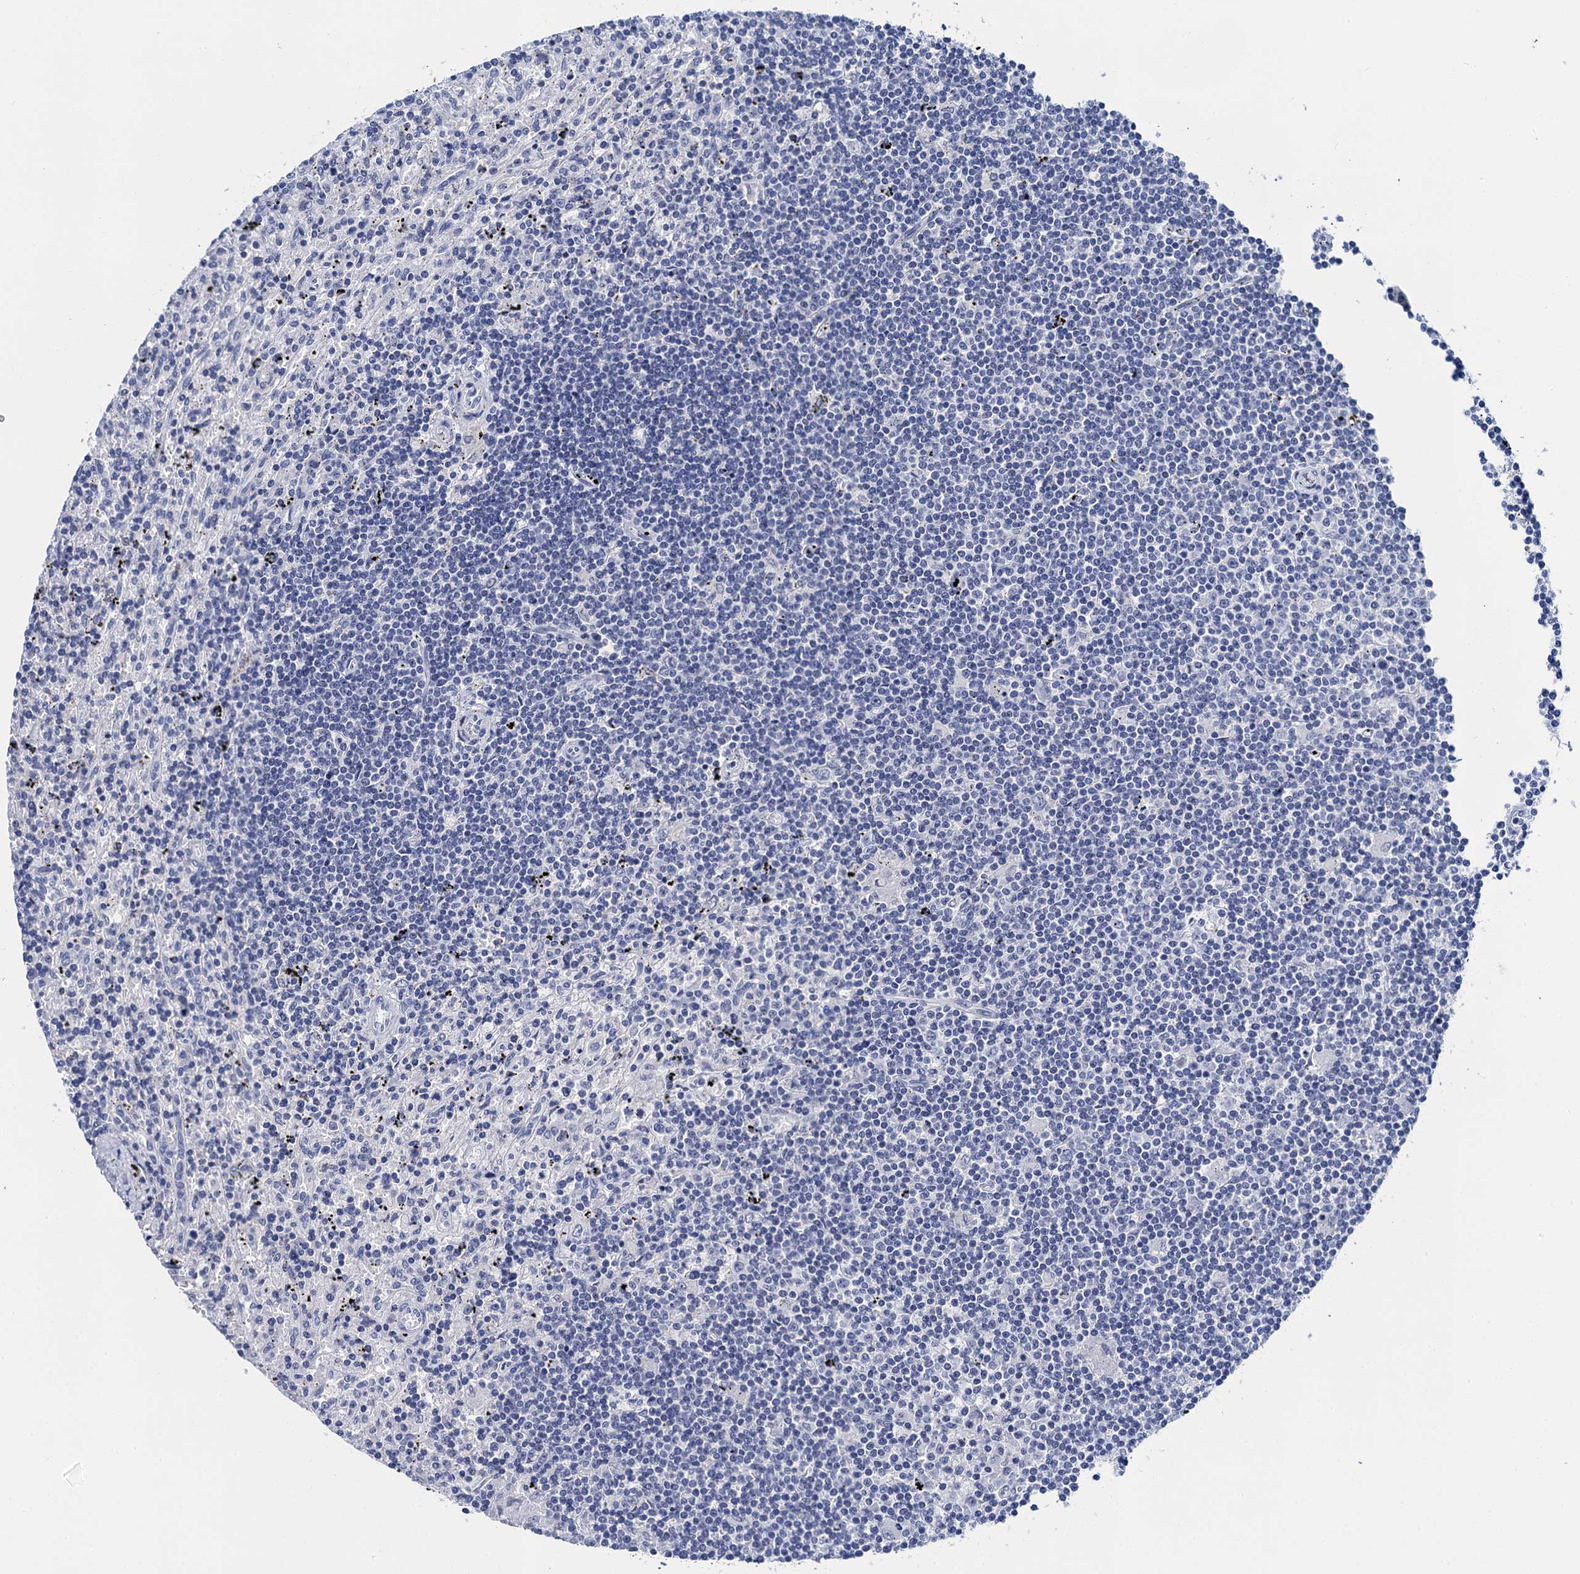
{"staining": {"intensity": "negative", "quantity": "none", "location": "none"}, "tissue": "lymphoma", "cell_type": "Tumor cells", "image_type": "cancer", "snomed": [{"axis": "morphology", "description": "Malignant lymphoma, non-Hodgkin's type, Low grade"}, {"axis": "topography", "description": "Spleen"}], "caption": "The image reveals no significant expression in tumor cells of low-grade malignant lymphoma, non-Hodgkin's type.", "gene": "LYPD3", "patient": {"sex": "male", "age": 76}}